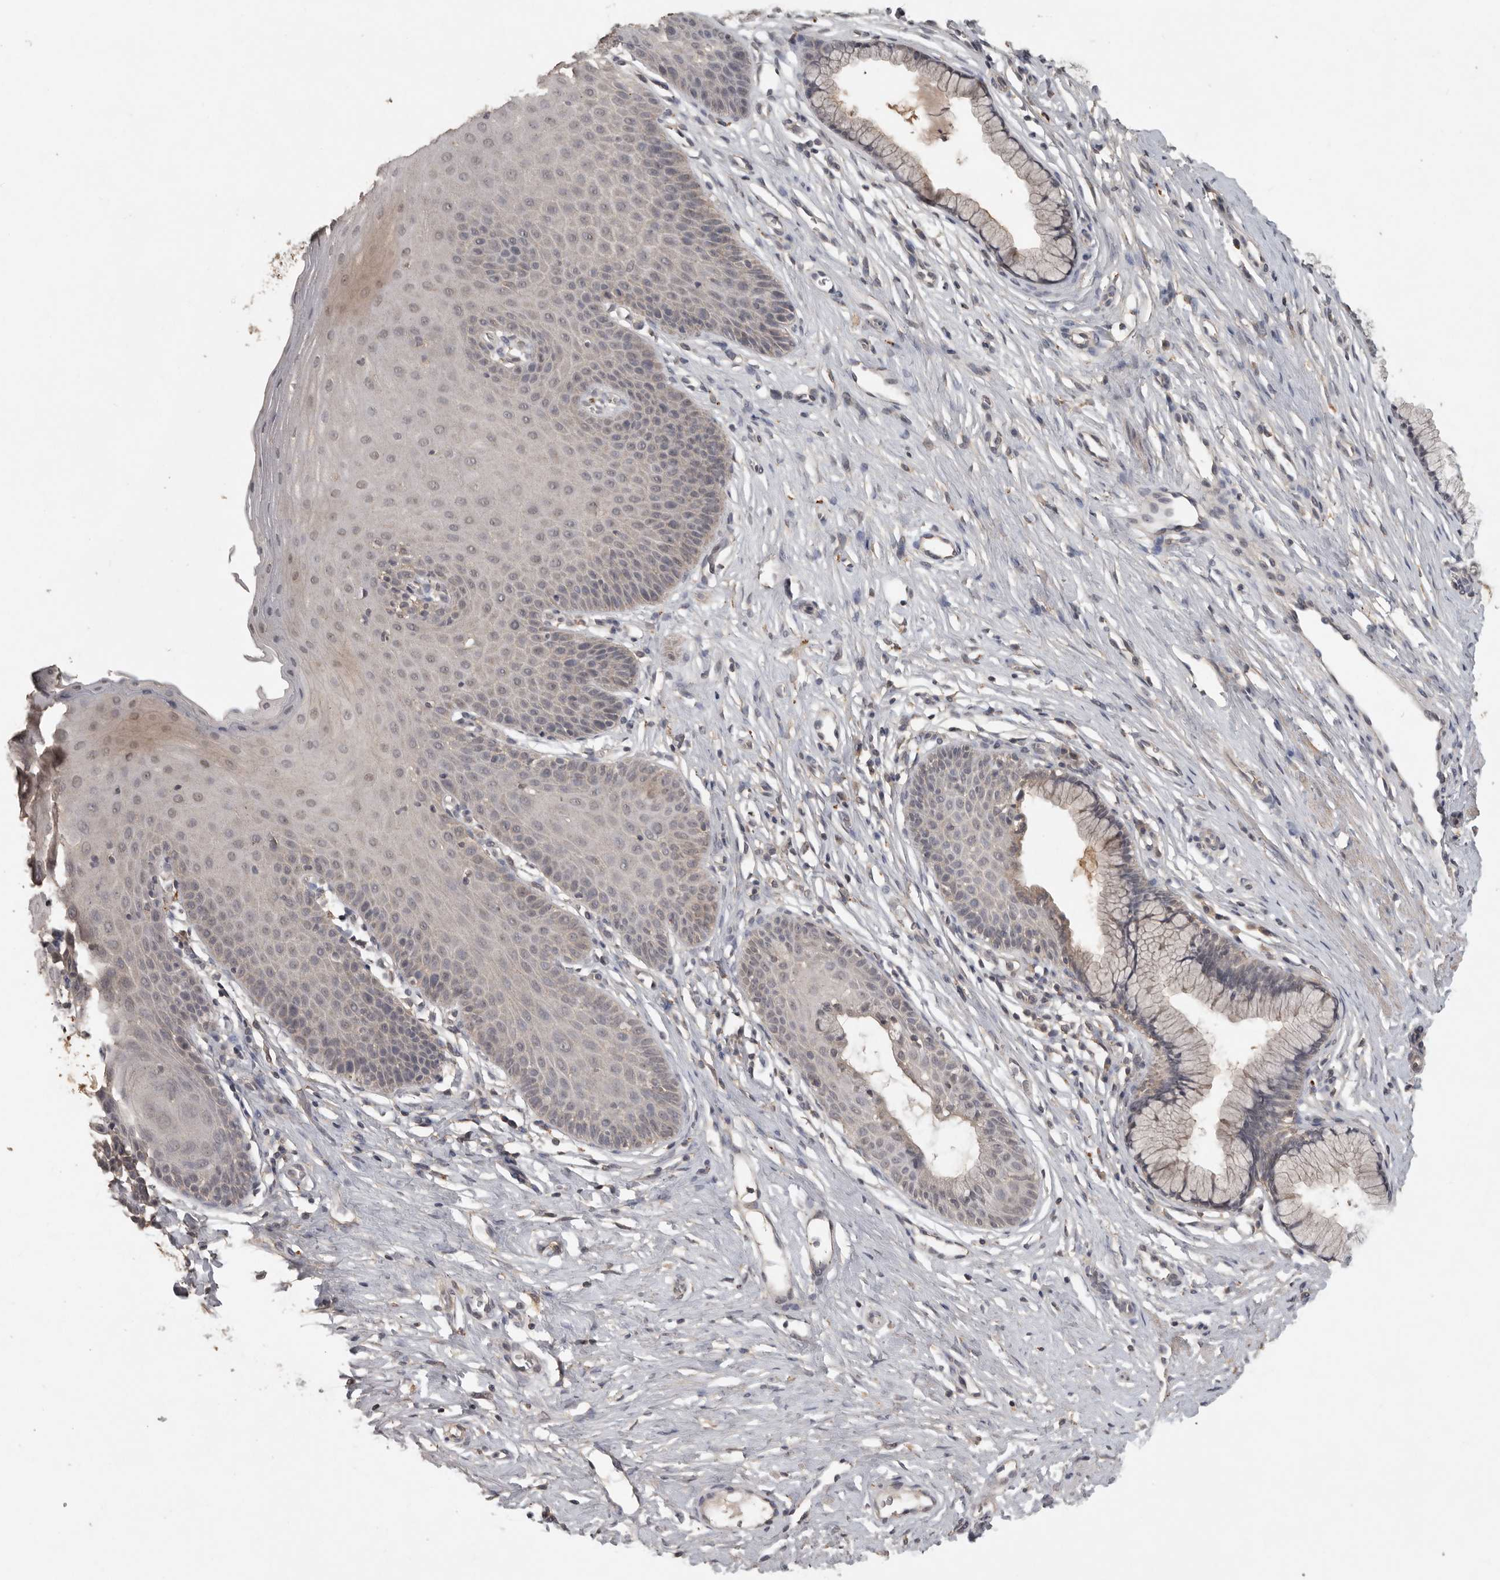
{"staining": {"intensity": "weak", "quantity": "<25%", "location": "cytoplasmic/membranous"}, "tissue": "cervix", "cell_type": "Glandular cells", "image_type": "normal", "snomed": [{"axis": "morphology", "description": "Normal tissue, NOS"}, {"axis": "topography", "description": "Cervix"}], "caption": "The histopathology image shows no staining of glandular cells in benign cervix.", "gene": "ADAMTS4", "patient": {"sex": "female", "age": 36}}